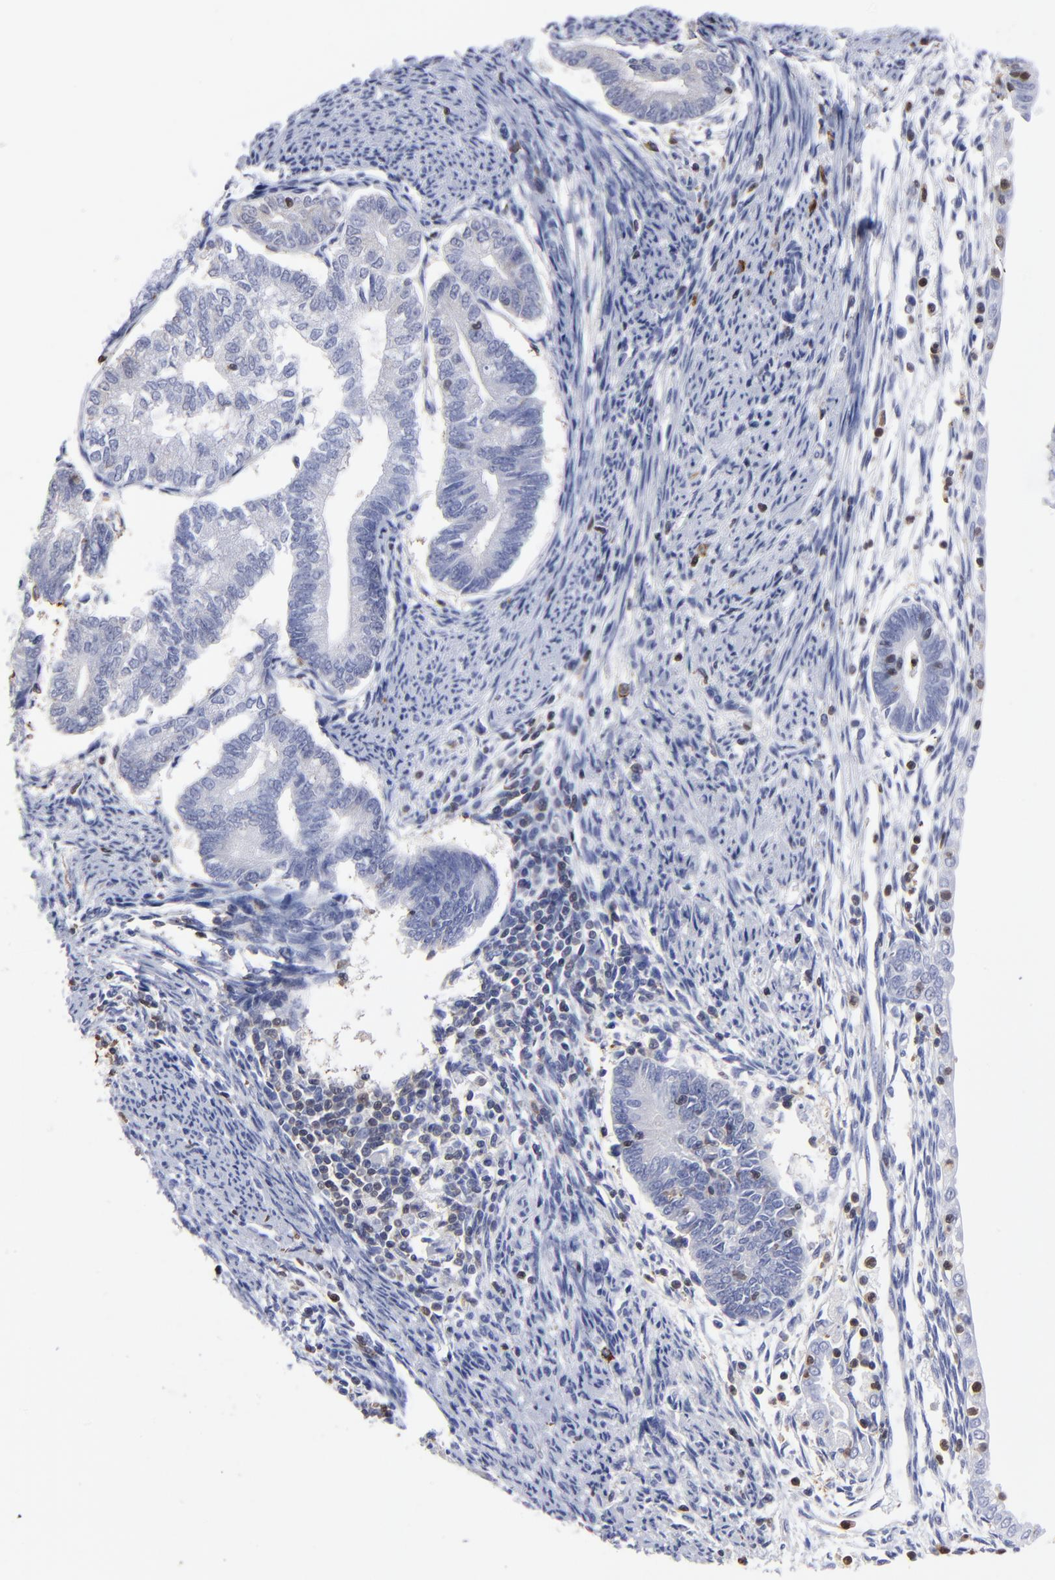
{"staining": {"intensity": "negative", "quantity": "none", "location": "none"}, "tissue": "endometrial cancer", "cell_type": "Tumor cells", "image_type": "cancer", "snomed": [{"axis": "morphology", "description": "Adenocarcinoma, NOS"}, {"axis": "topography", "description": "Endometrium"}], "caption": "Endometrial cancer (adenocarcinoma) was stained to show a protein in brown. There is no significant expression in tumor cells.", "gene": "TBXT", "patient": {"sex": "female", "age": 63}}